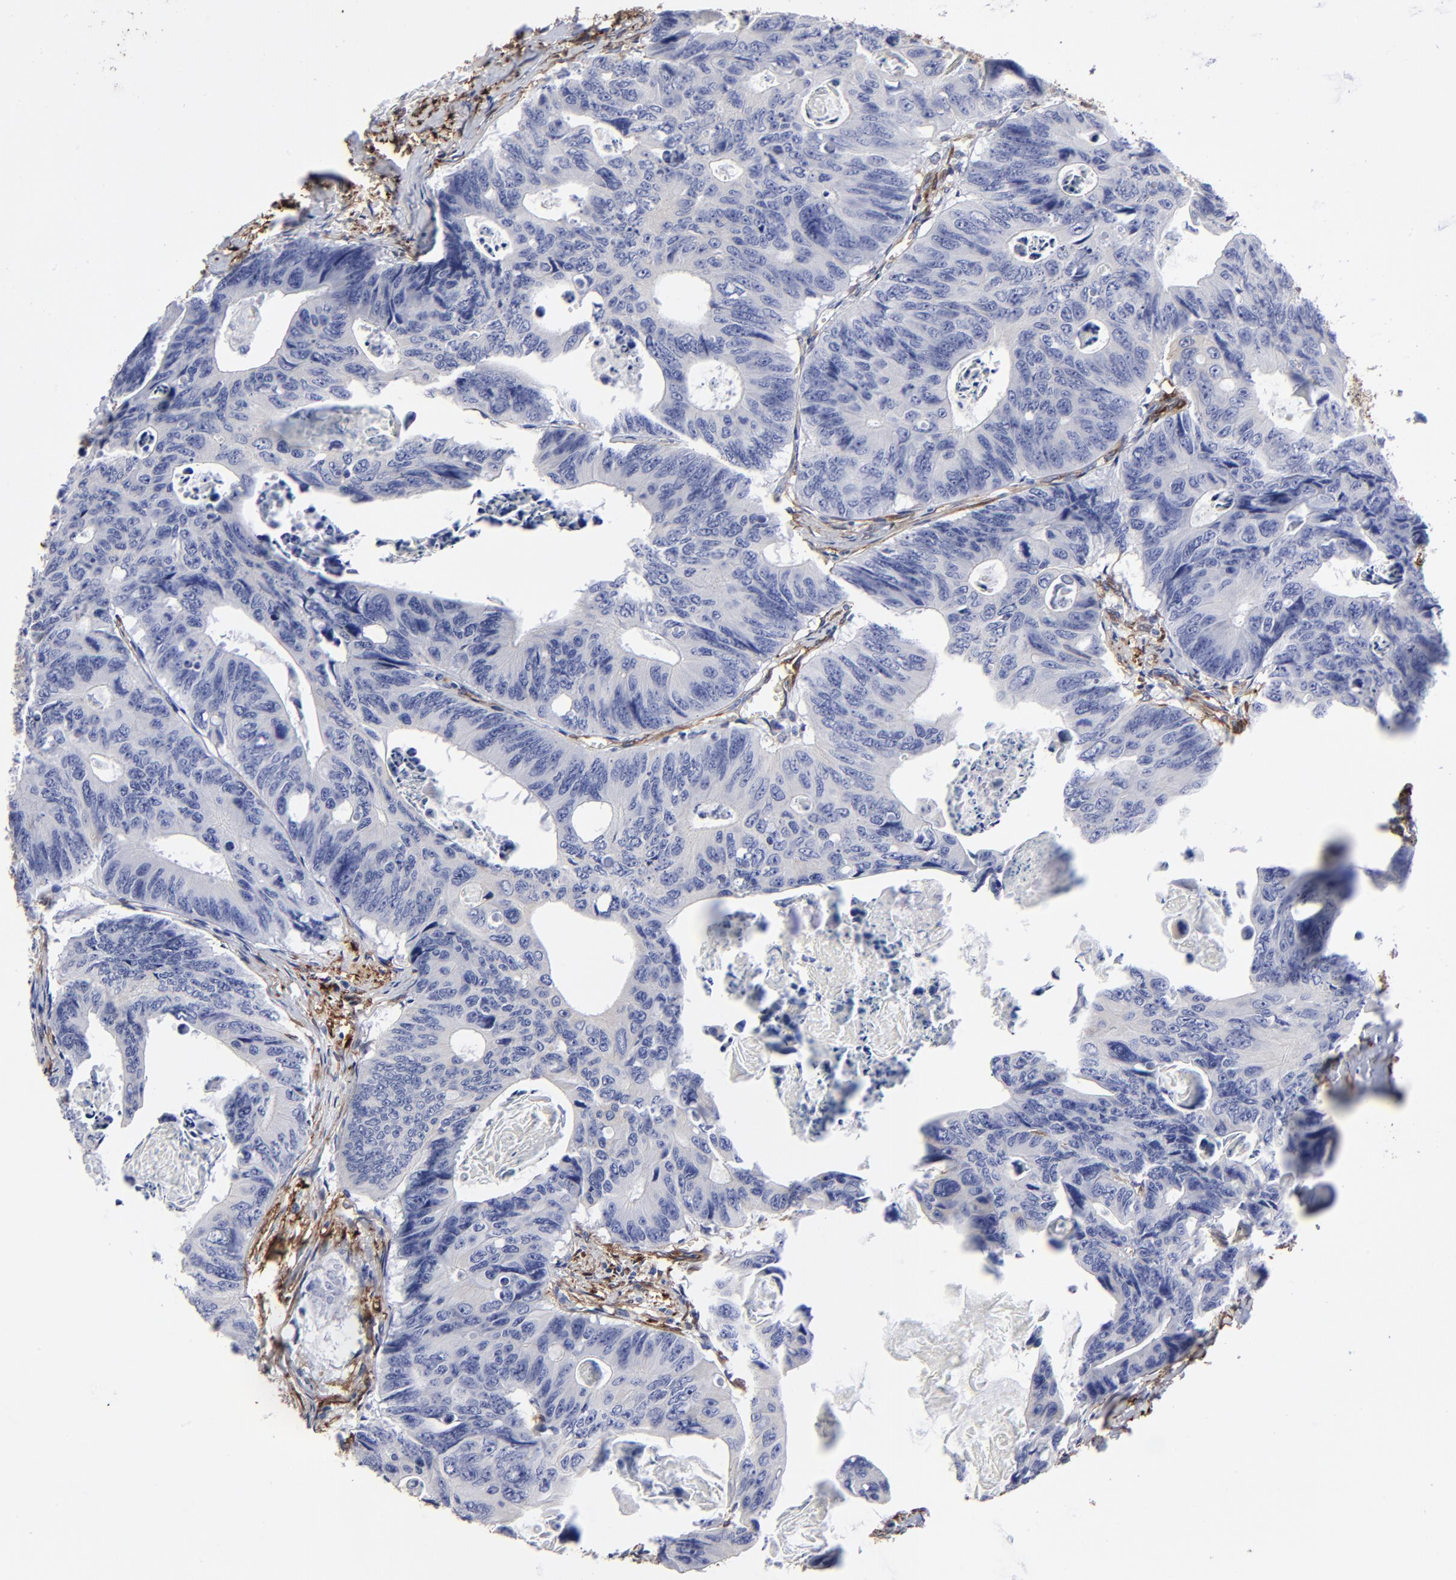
{"staining": {"intensity": "negative", "quantity": "none", "location": "none"}, "tissue": "colorectal cancer", "cell_type": "Tumor cells", "image_type": "cancer", "snomed": [{"axis": "morphology", "description": "Adenocarcinoma, NOS"}, {"axis": "topography", "description": "Colon"}], "caption": "Tumor cells show no significant protein positivity in adenocarcinoma (colorectal).", "gene": "CILP", "patient": {"sex": "female", "age": 55}}